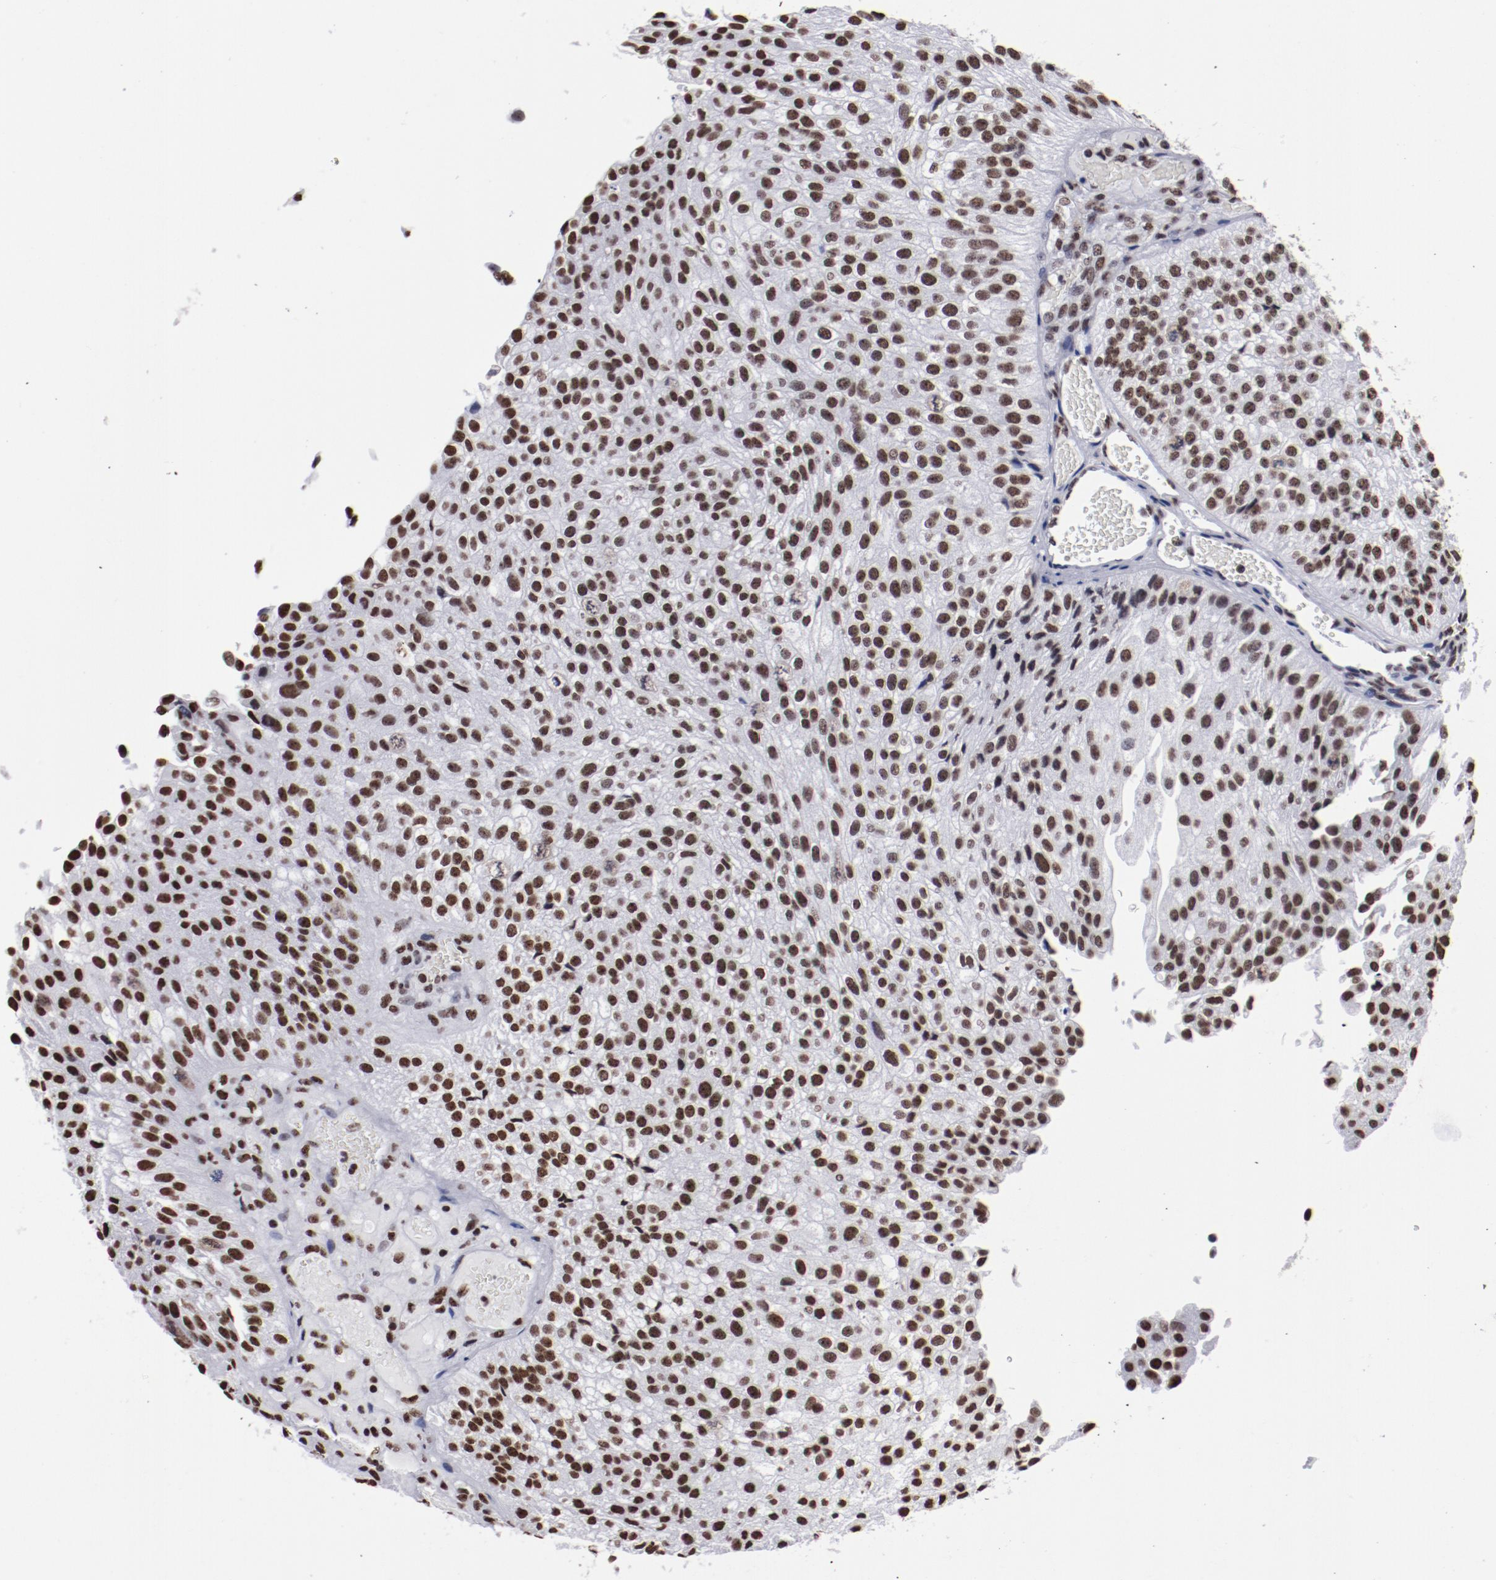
{"staining": {"intensity": "strong", "quantity": ">75%", "location": "nuclear"}, "tissue": "urothelial cancer", "cell_type": "Tumor cells", "image_type": "cancer", "snomed": [{"axis": "morphology", "description": "Urothelial carcinoma, Low grade"}, {"axis": "topography", "description": "Urinary bladder"}], "caption": "Low-grade urothelial carcinoma tissue demonstrates strong nuclear staining in about >75% of tumor cells, visualized by immunohistochemistry.", "gene": "HNRNPA2B1", "patient": {"sex": "female", "age": 89}}